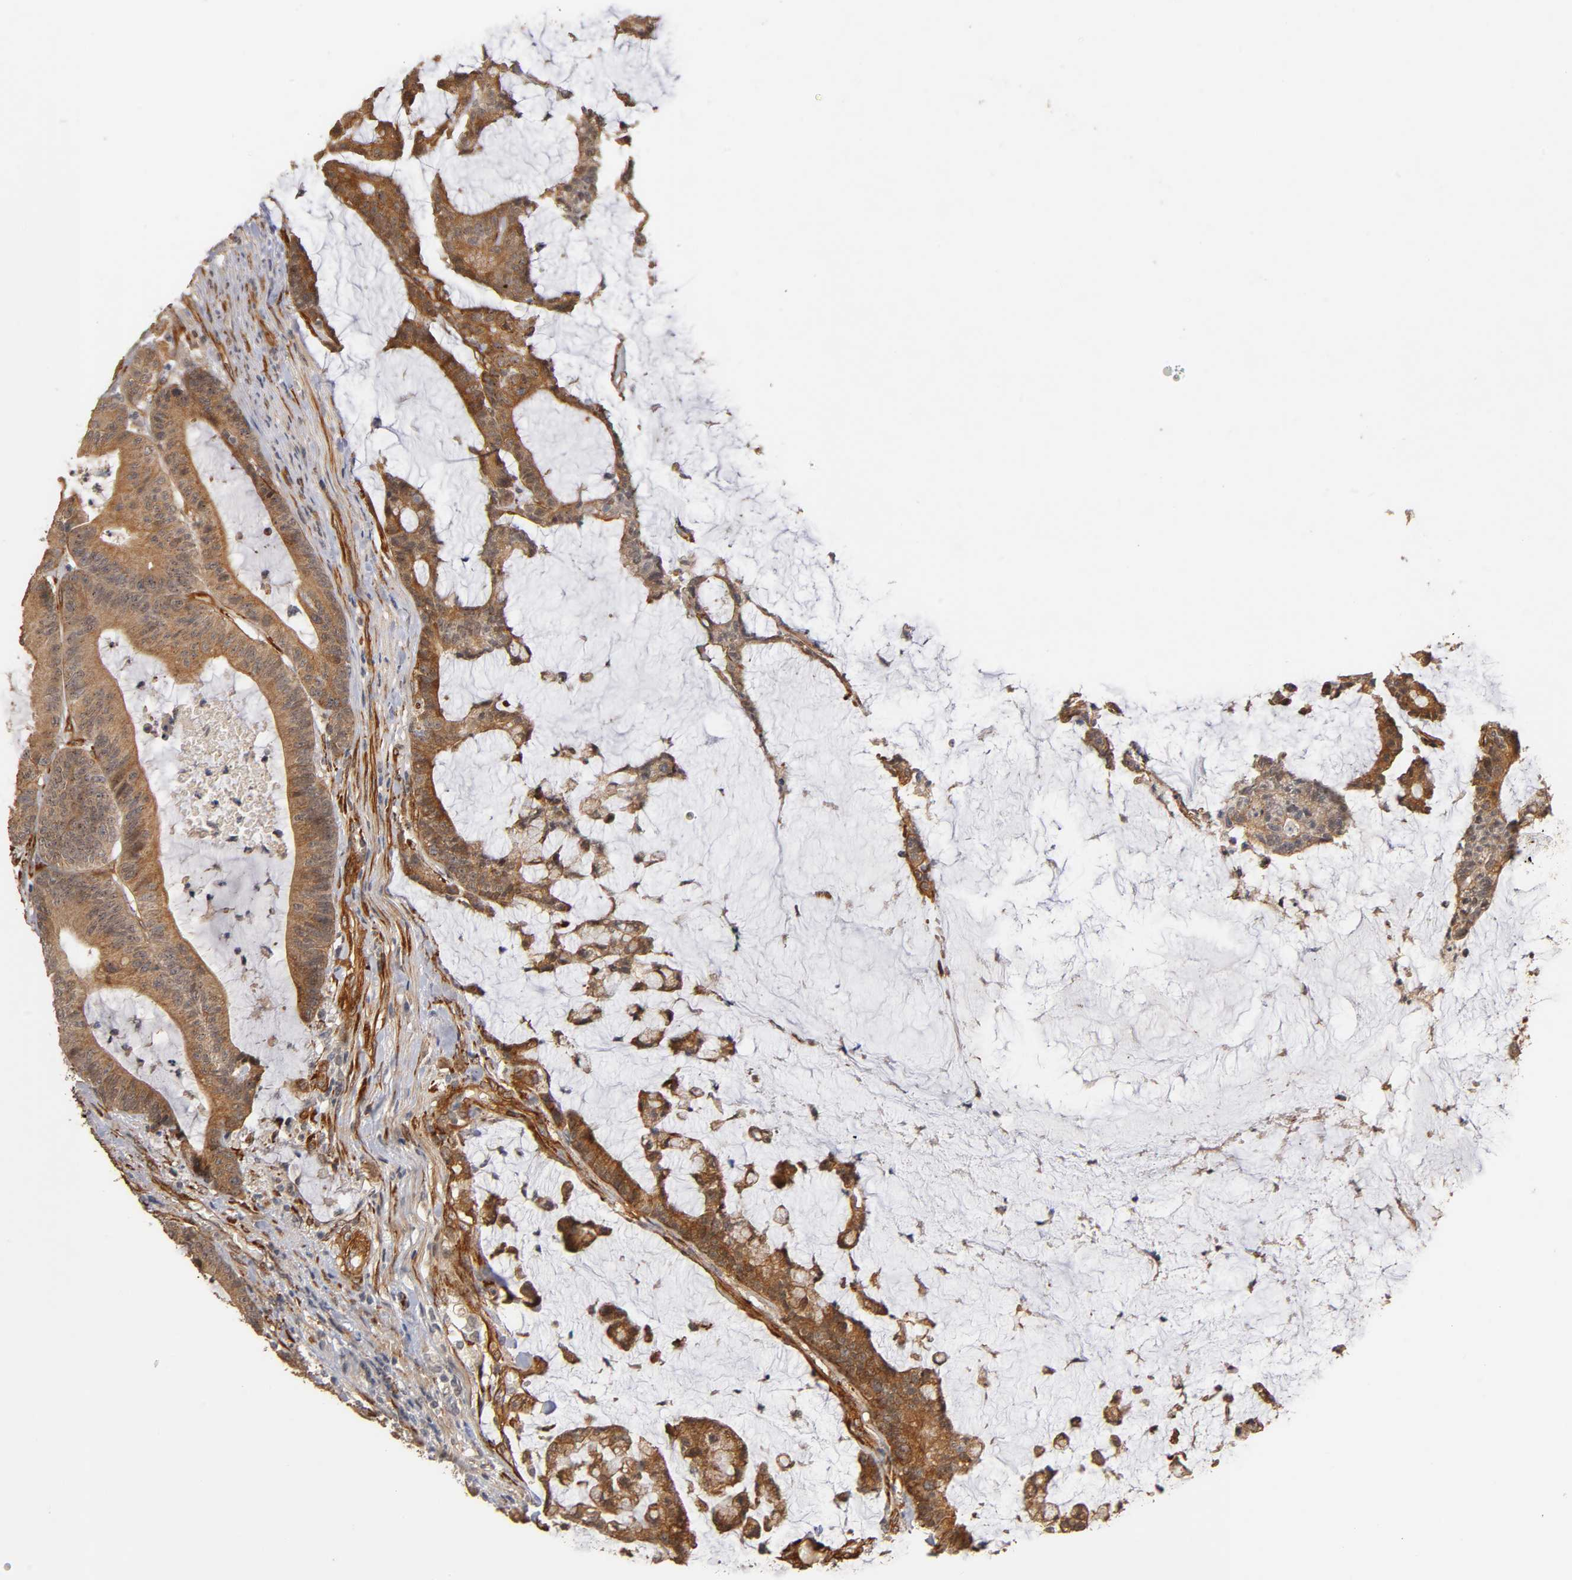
{"staining": {"intensity": "moderate", "quantity": ">75%", "location": "cytoplasmic/membranous"}, "tissue": "colorectal cancer", "cell_type": "Tumor cells", "image_type": "cancer", "snomed": [{"axis": "morphology", "description": "Adenocarcinoma, NOS"}, {"axis": "topography", "description": "Colon"}], "caption": "Immunohistochemistry (IHC) histopathology image of human colorectal cancer stained for a protein (brown), which exhibits medium levels of moderate cytoplasmic/membranous positivity in approximately >75% of tumor cells.", "gene": "LAMB1", "patient": {"sex": "female", "age": 84}}